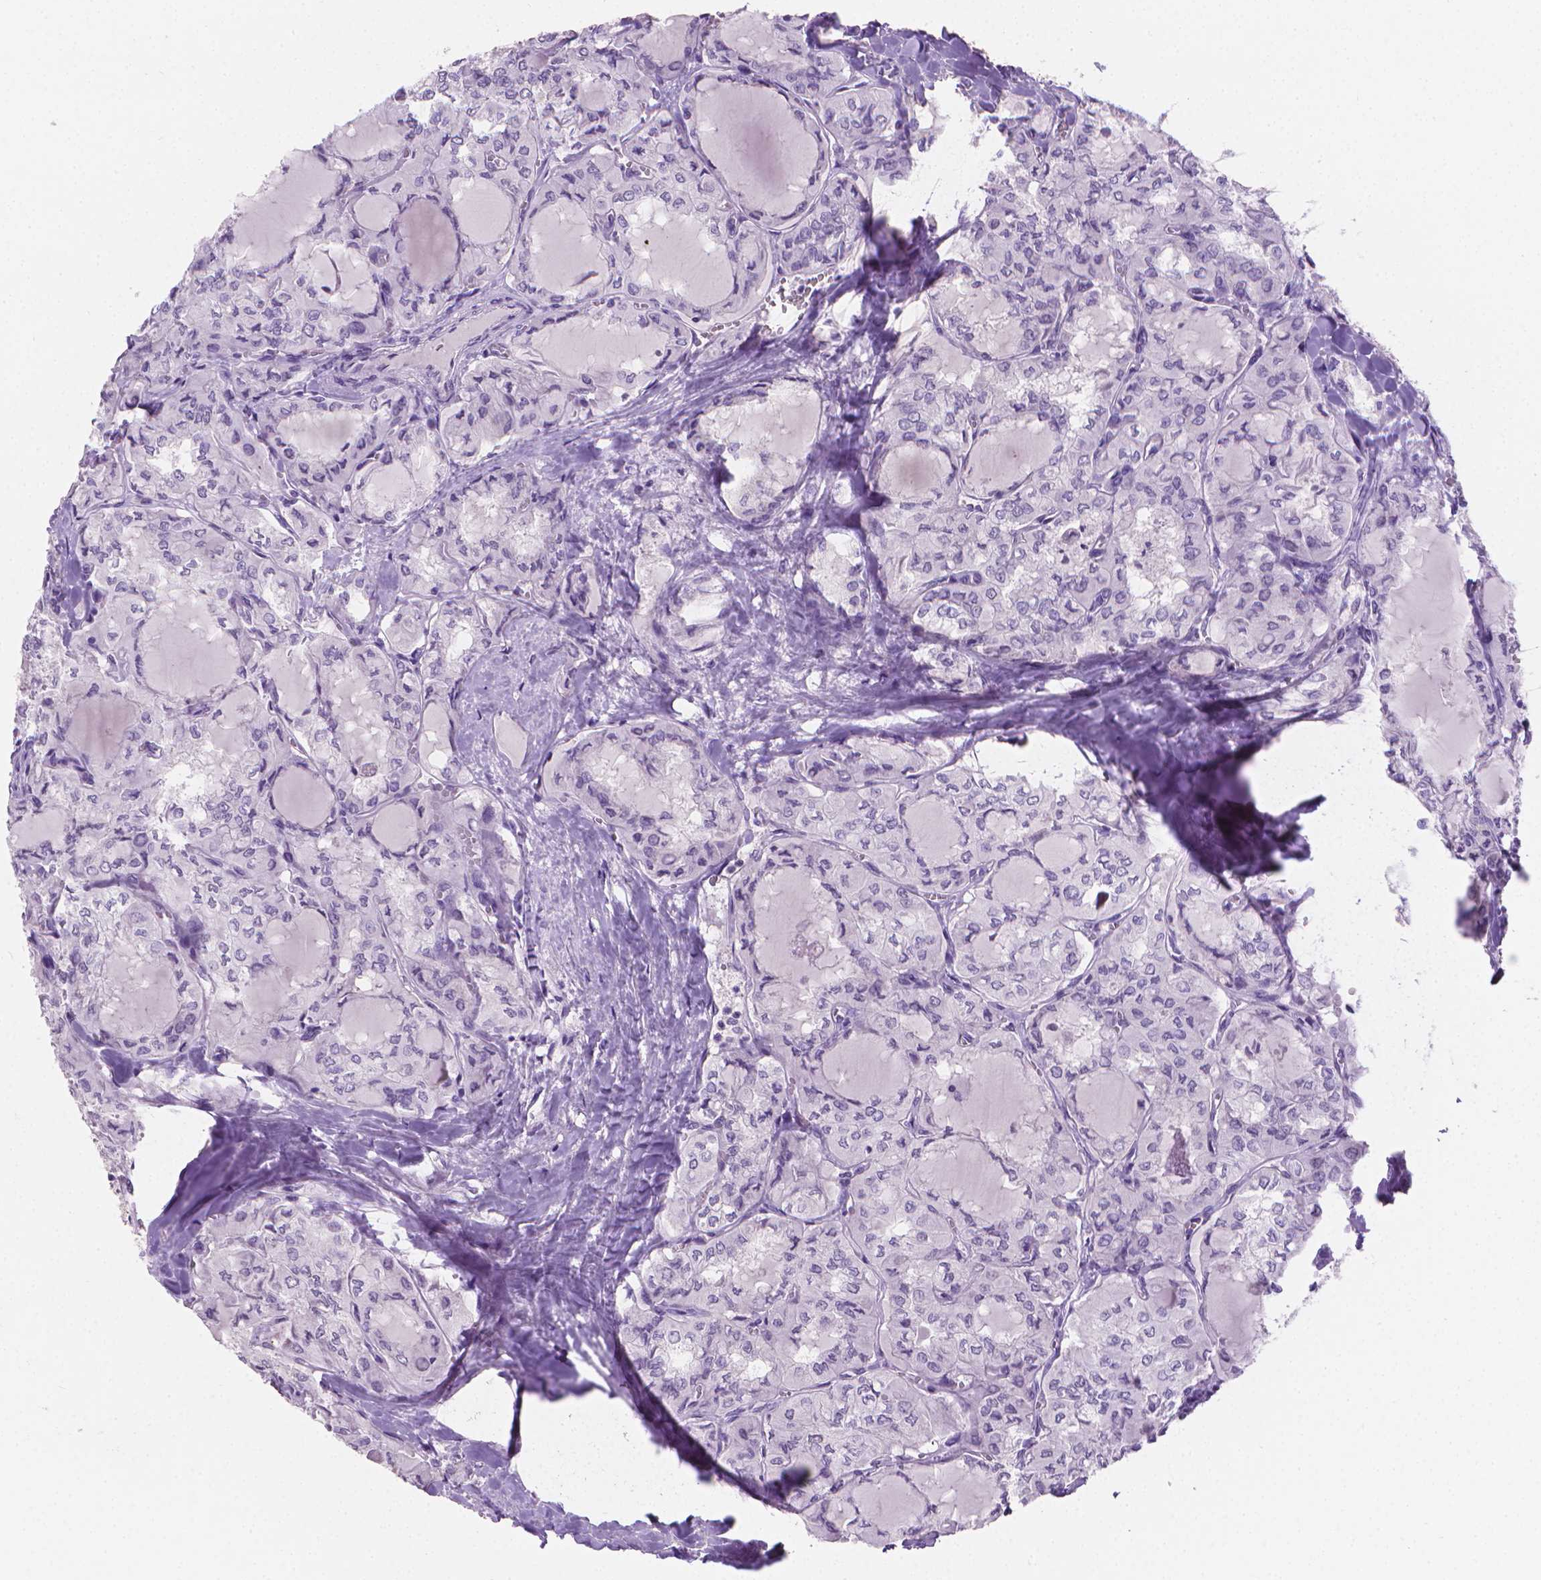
{"staining": {"intensity": "negative", "quantity": "none", "location": "none"}, "tissue": "thyroid cancer", "cell_type": "Tumor cells", "image_type": "cancer", "snomed": [{"axis": "morphology", "description": "Papillary adenocarcinoma, NOS"}, {"axis": "topography", "description": "Thyroid gland"}], "caption": "This image is of papillary adenocarcinoma (thyroid) stained with IHC to label a protein in brown with the nuclei are counter-stained blue. There is no positivity in tumor cells.", "gene": "TNNI2", "patient": {"sex": "male", "age": 20}}